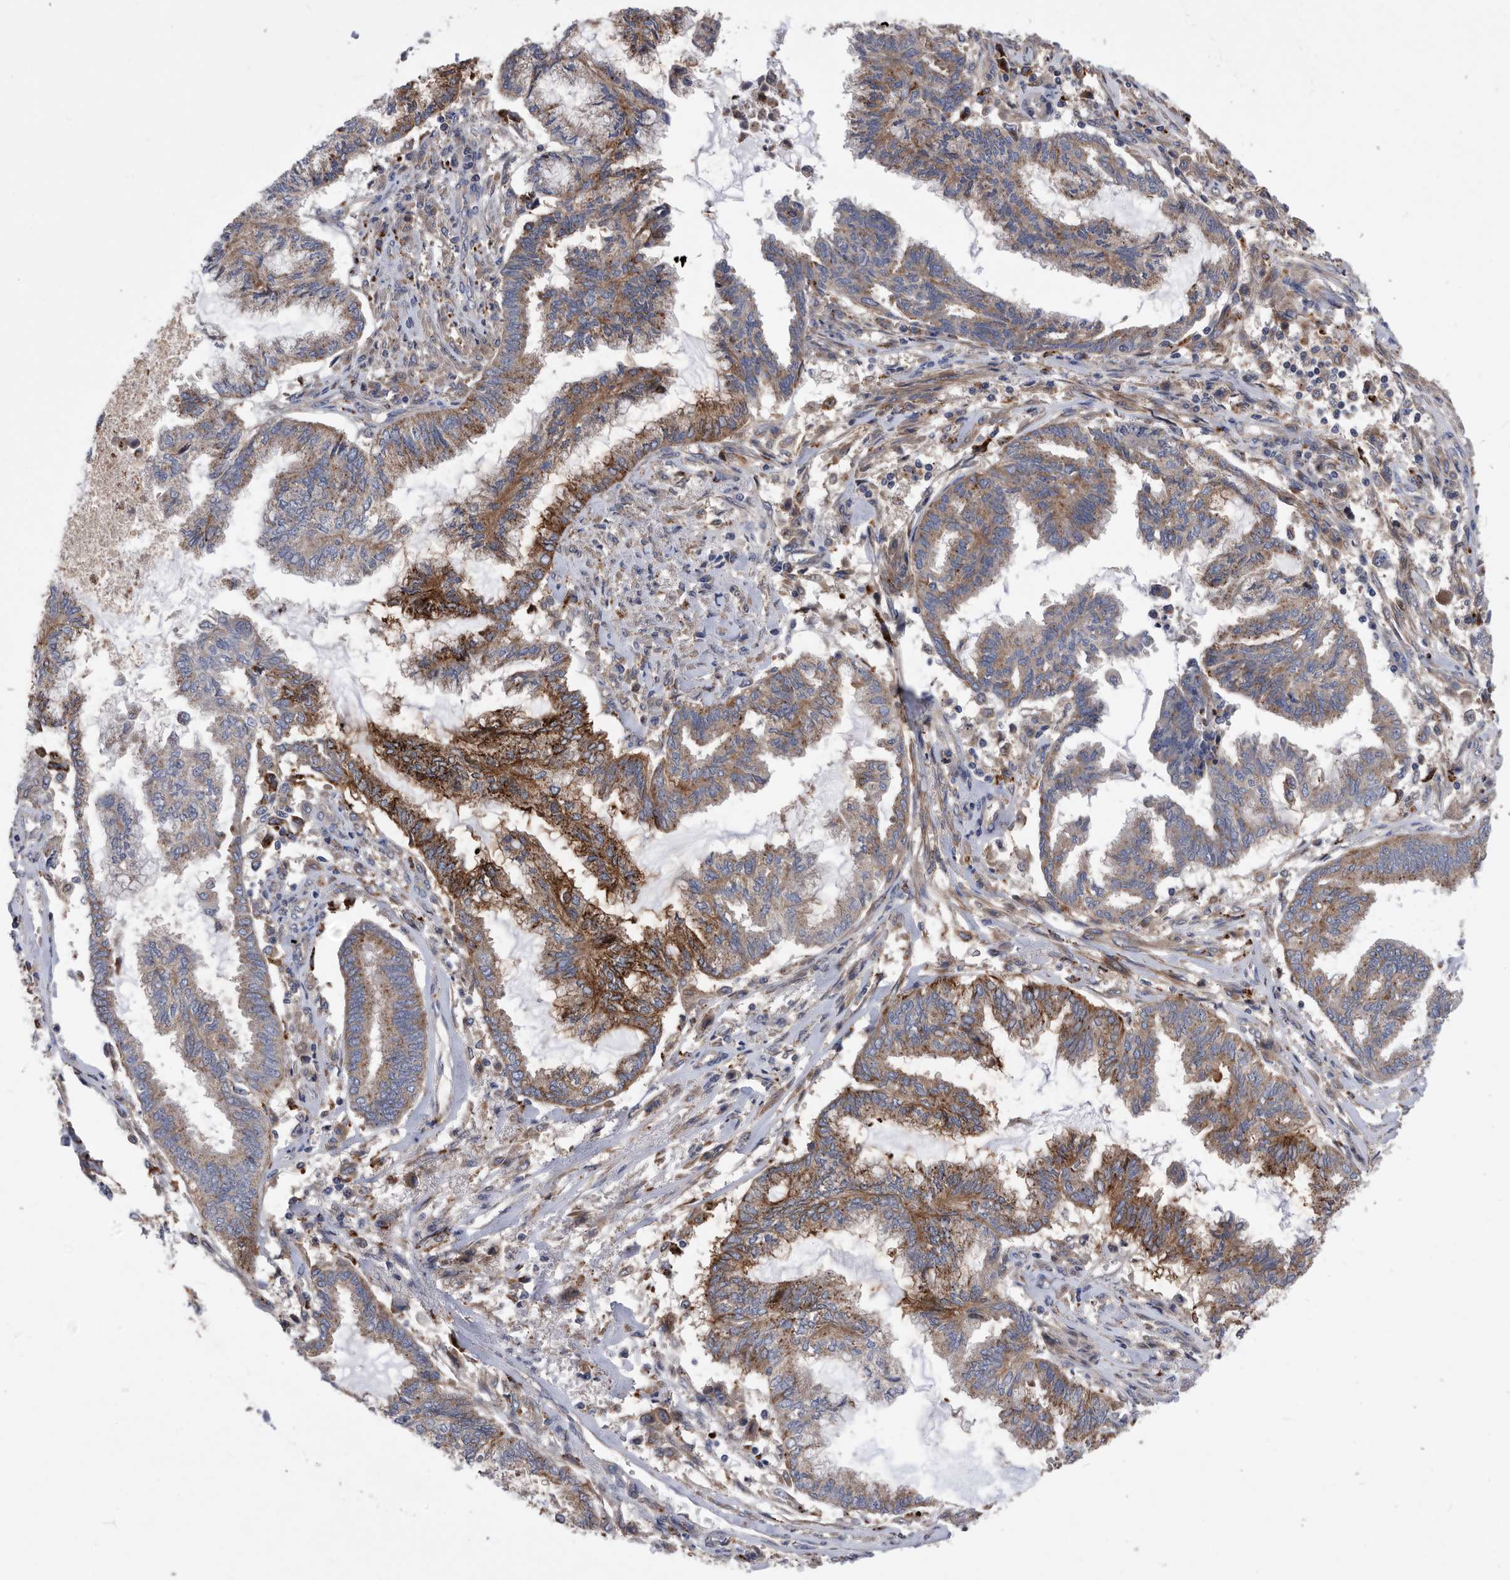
{"staining": {"intensity": "moderate", "quantity": ">75%", "location": "cytoplasmic/membranous"}, "tissue": "endometrial cancer", "cell_type": "Tumor cells", "image_type": "cancer", "snomed": [{"axis": "morphology", "description": "Adenocarcinoma, NOS"}, {"axis": "topography", "description": "Endometrium"}], "caption": "Tumor cells demonstrate medium levels of moderate cytoplasmic/membranous expression in approximately >75% of cells in human endometrial cancer (adenocarcinoma).", "gene": "BAIAP3", "patient": {"sex": "female", "age": 86}}